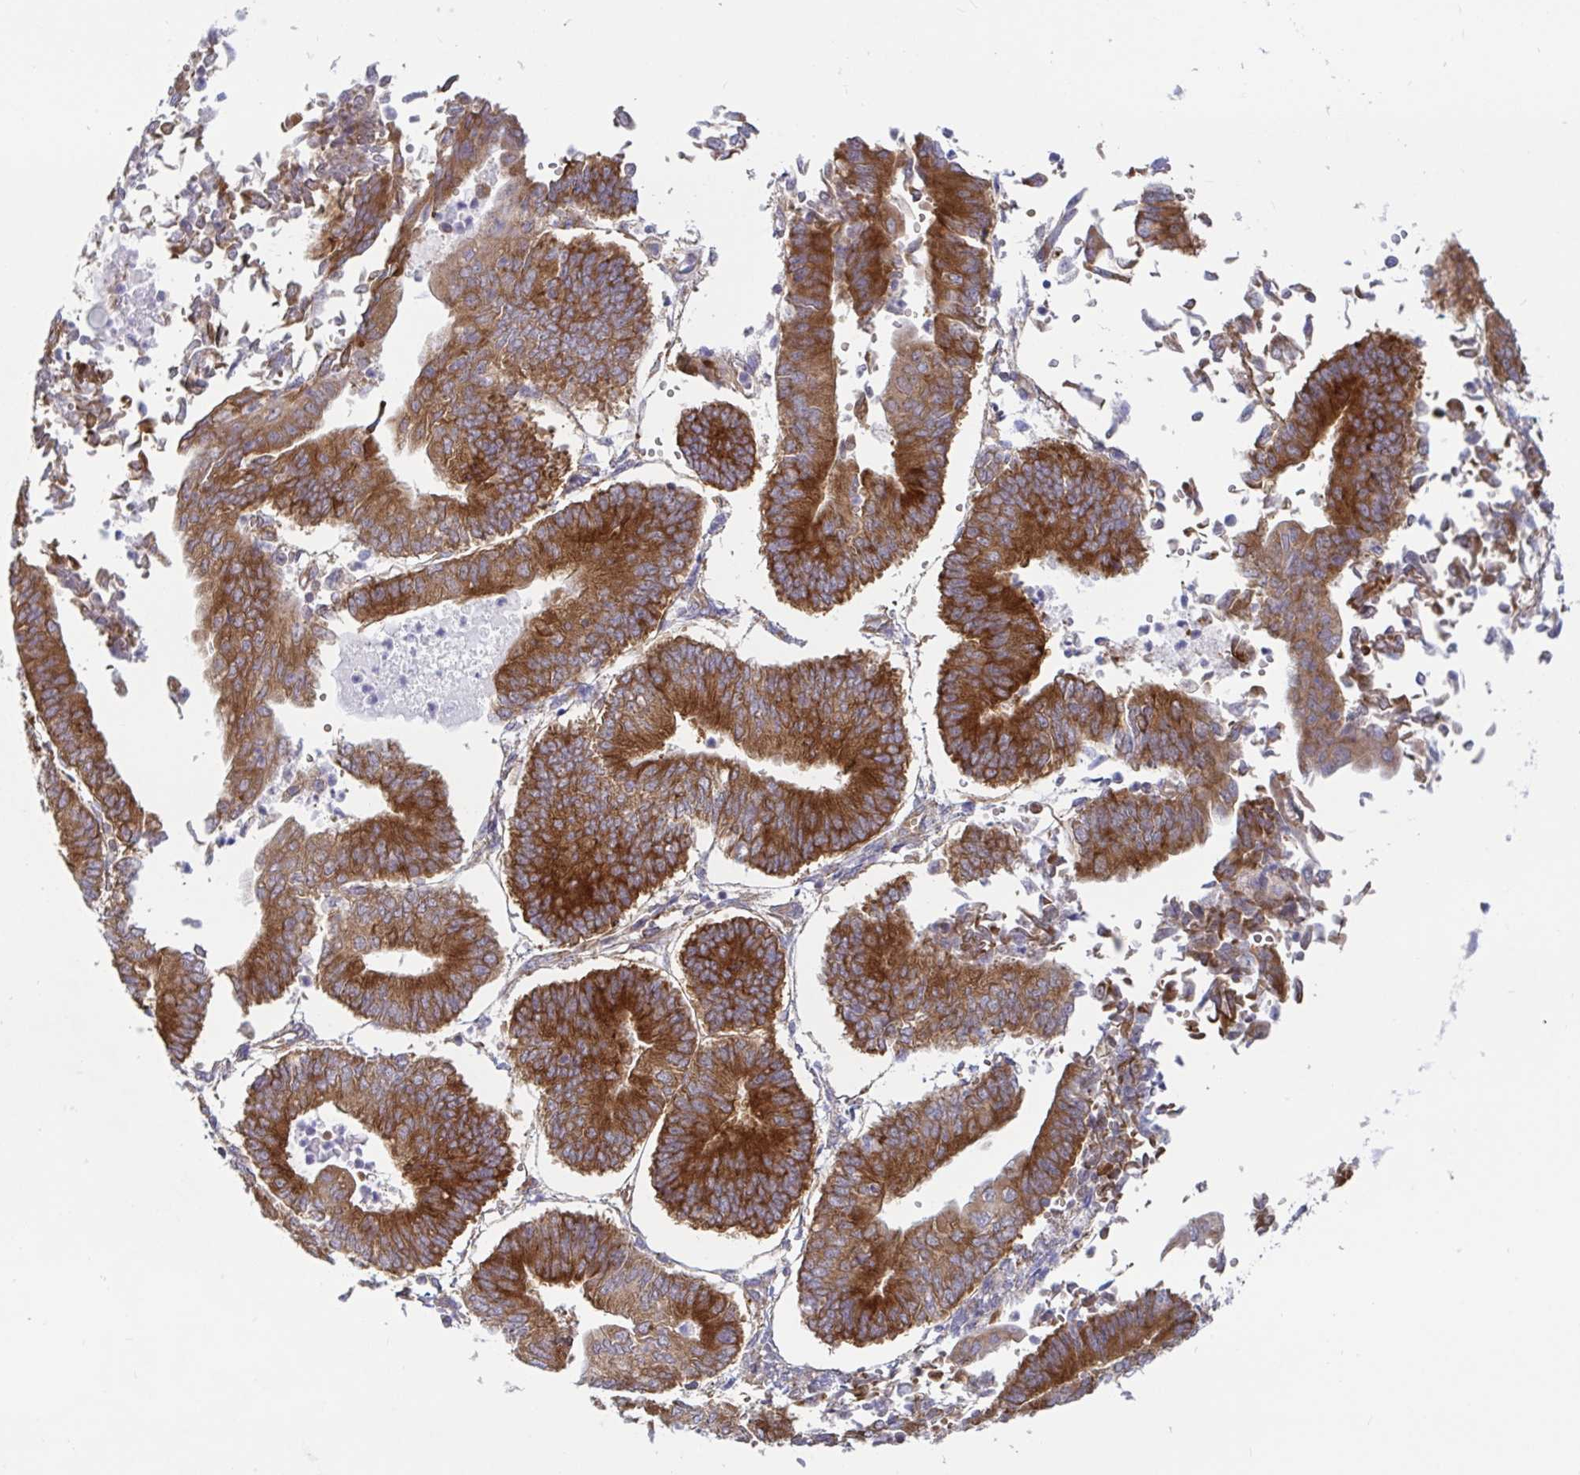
{"staining": {"intensity": "strong", "quantity": ">75%", "location": "cytoplasmic/membranous"}, "tissue": "endometrial cancer", "cell_type": "Tumor cells", "image_type": "cancer", "snomed": [{"axis": "morphology", "description": "Adenocarcinoma, NOS"}, {"axis": "topography", "description": "Endometrium"}], "caption": "Human endometrial cancer stained with a brown dye exhibits strong cytoplasmic/membranous positive positivity in approximately >75% of tumor cells.", "gene": "LARP1", "patient": {"sex": "female", "age": 65}}